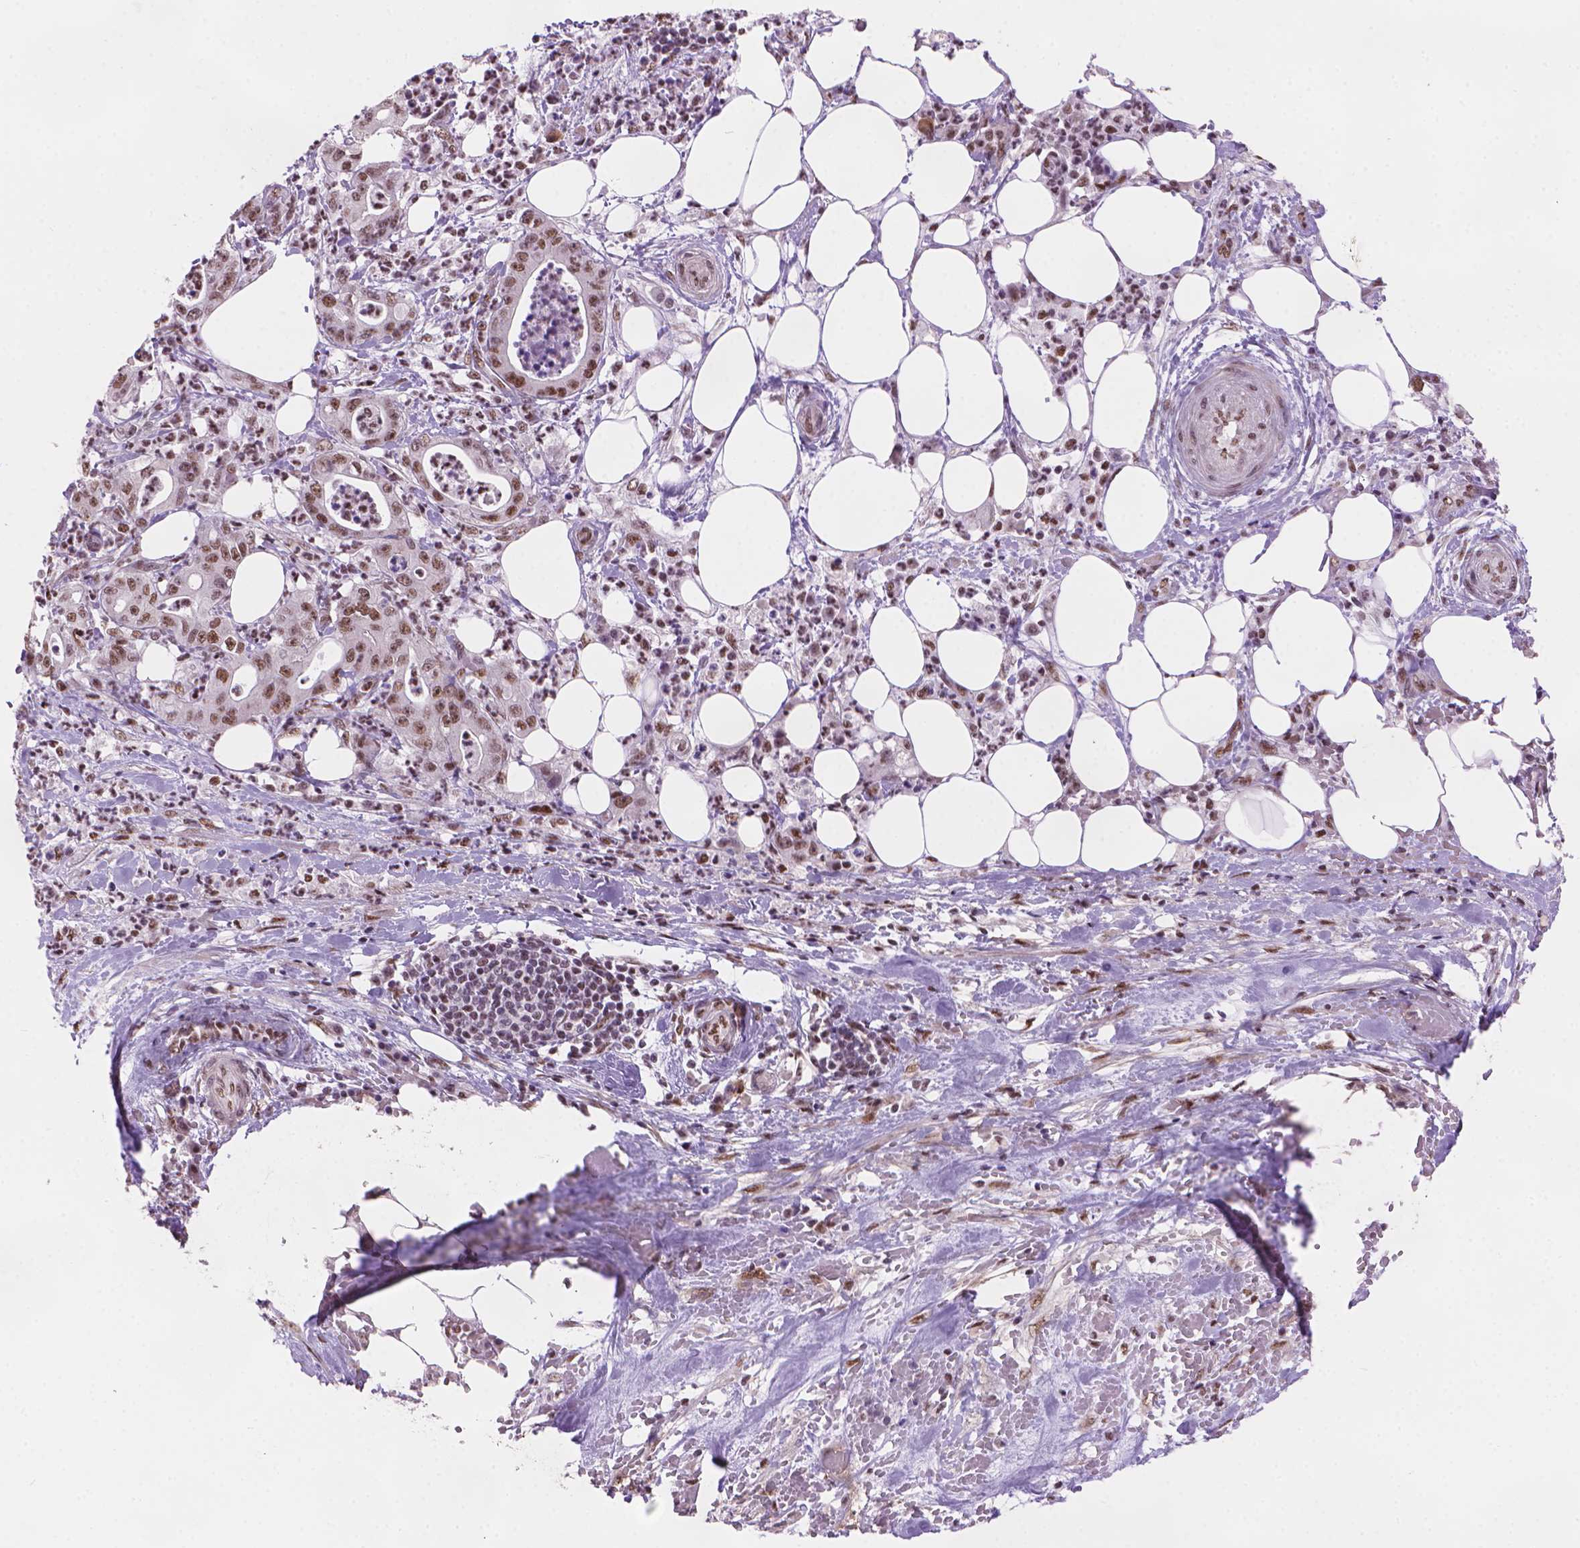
{"staining": {"intensity": "moderate", "quantity": ">75%", "location": "nuclear"}, "tissue": "pancreatic cancer", "cell_type": "Tumor cells", "image_type": "cancer", "snomed": [{"axis": "morphology", "description": "Adenocarcinoma, NOS"}, {"axis": "topography", "description": "Pancreas"}], "caption": "Pancreatic cancer was stained to show a protein in brown. There is medium levels of moderate nuclear expression in about >75% of tumor cells. (DAB (3,3'-diaminobenzidine) IHC, brown staining for protein, blue staining for nuclei).", "gene": "UBN1", "patient": {"sex": "male", "age": 71}}